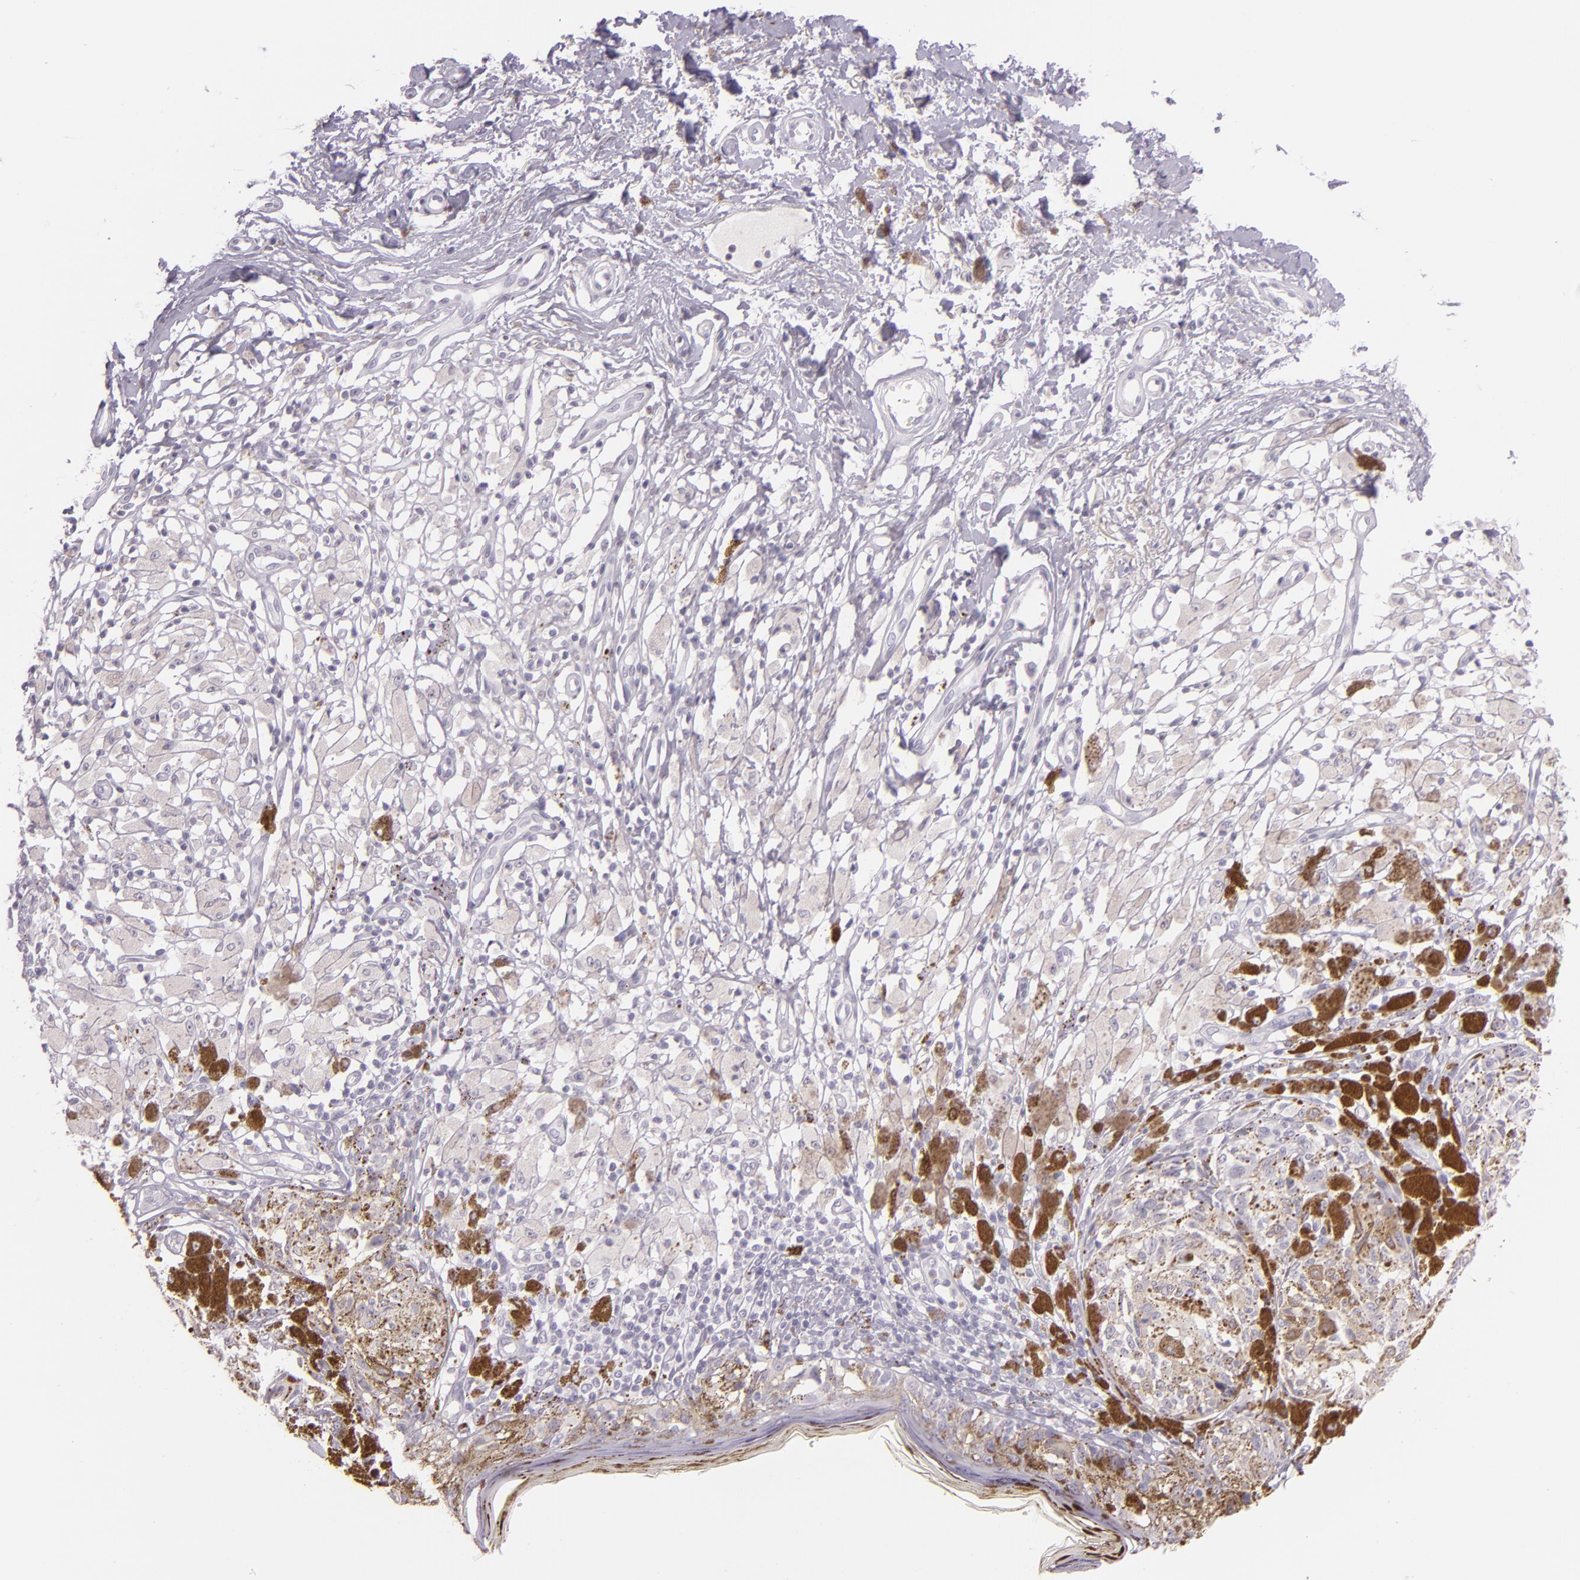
{"staining": {"intensity": "negative", "quantity": "none", "location": "none"}, "tissue": "melanoma", "cell_type": "Tumor cells", "image_type": "cancer", "snomed": [{"axis": "morphology", "description": "Malignant melanoma, NOS"}, {"axis": "topography", "description": "Skin"}], "caption": "High magnification brightfield microscopy of melanoma stained with DAB (brown) and counterstained with hematoxylin (blue): tumor cells show no significant positivity.", "gene": "CBS", "patient": {"sex": "male", "age": 88}}